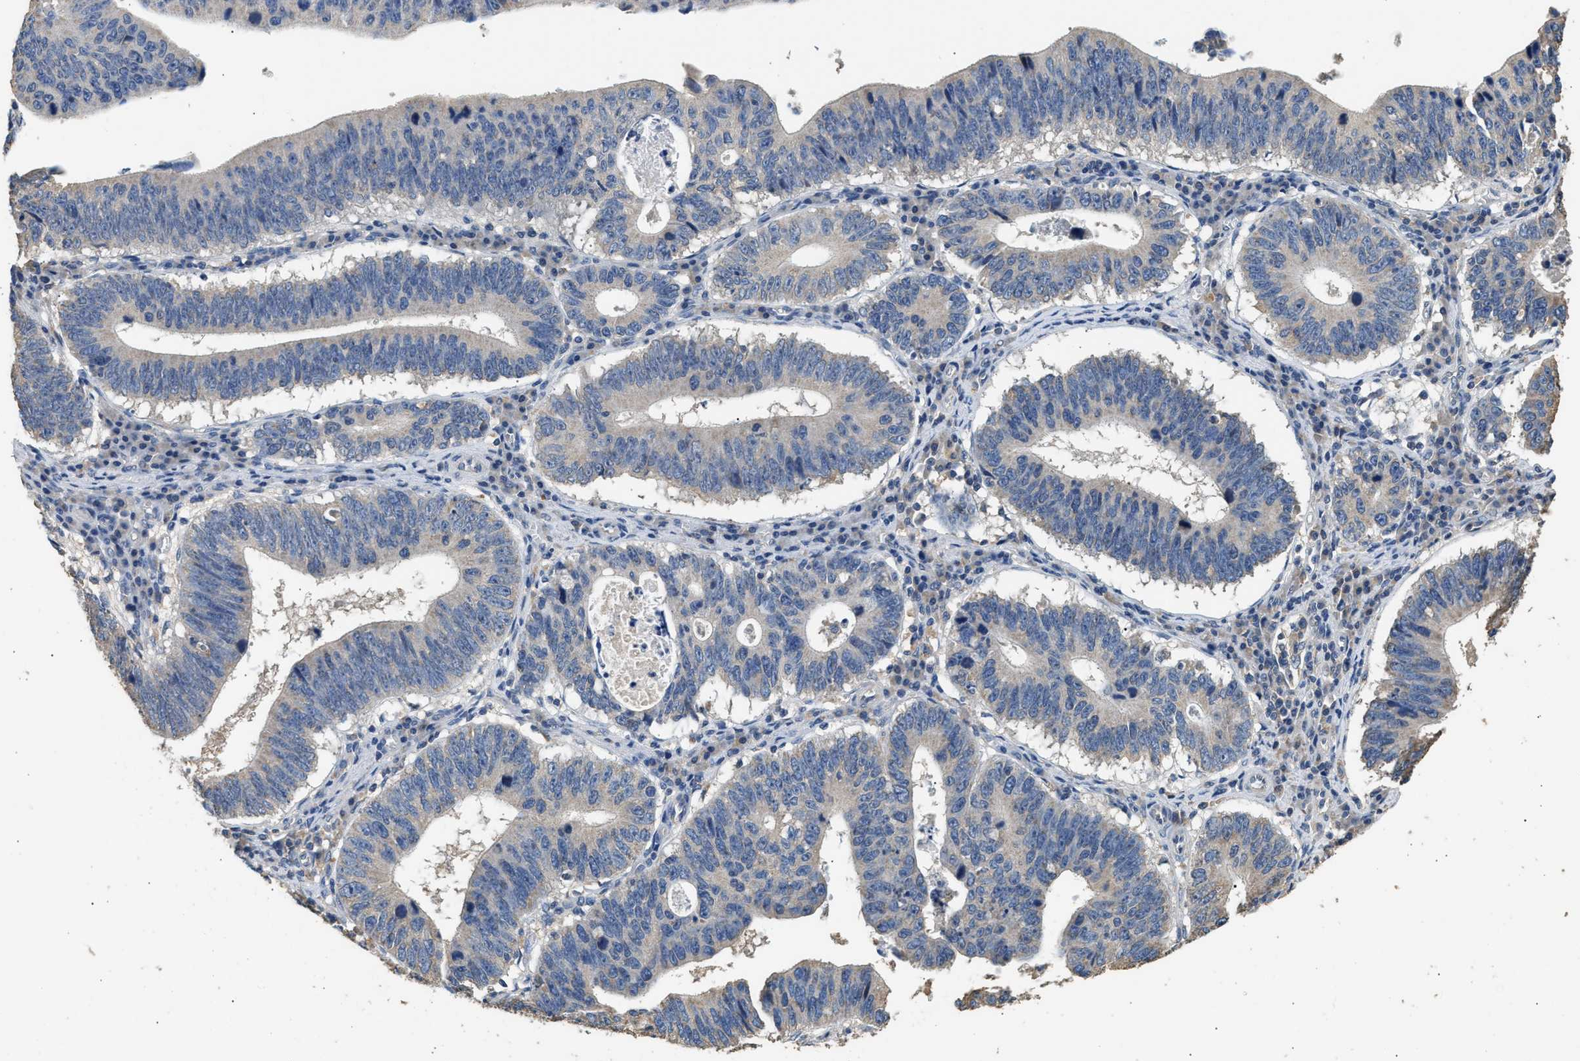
{"staining": {"intensity": "negative", "quantity": "none", "location": "none"}, "tissue": "stomach cancer", "cell_type": "Tumor cells", "image_type": "cancer", "snomed": [{"axis": "morphology", "description": "Adenocarcinoma, NOS"}, {"axis": "topography", "description": "Stomach"}], "caption": "Immunohistochemistry of stomach cancer (adenocarcinoma) demonstrates no staining in tumor cells. Nuclei are stained in blue.", "gene": "WDR31", "patient": {"sex": "male", "age": 59}}